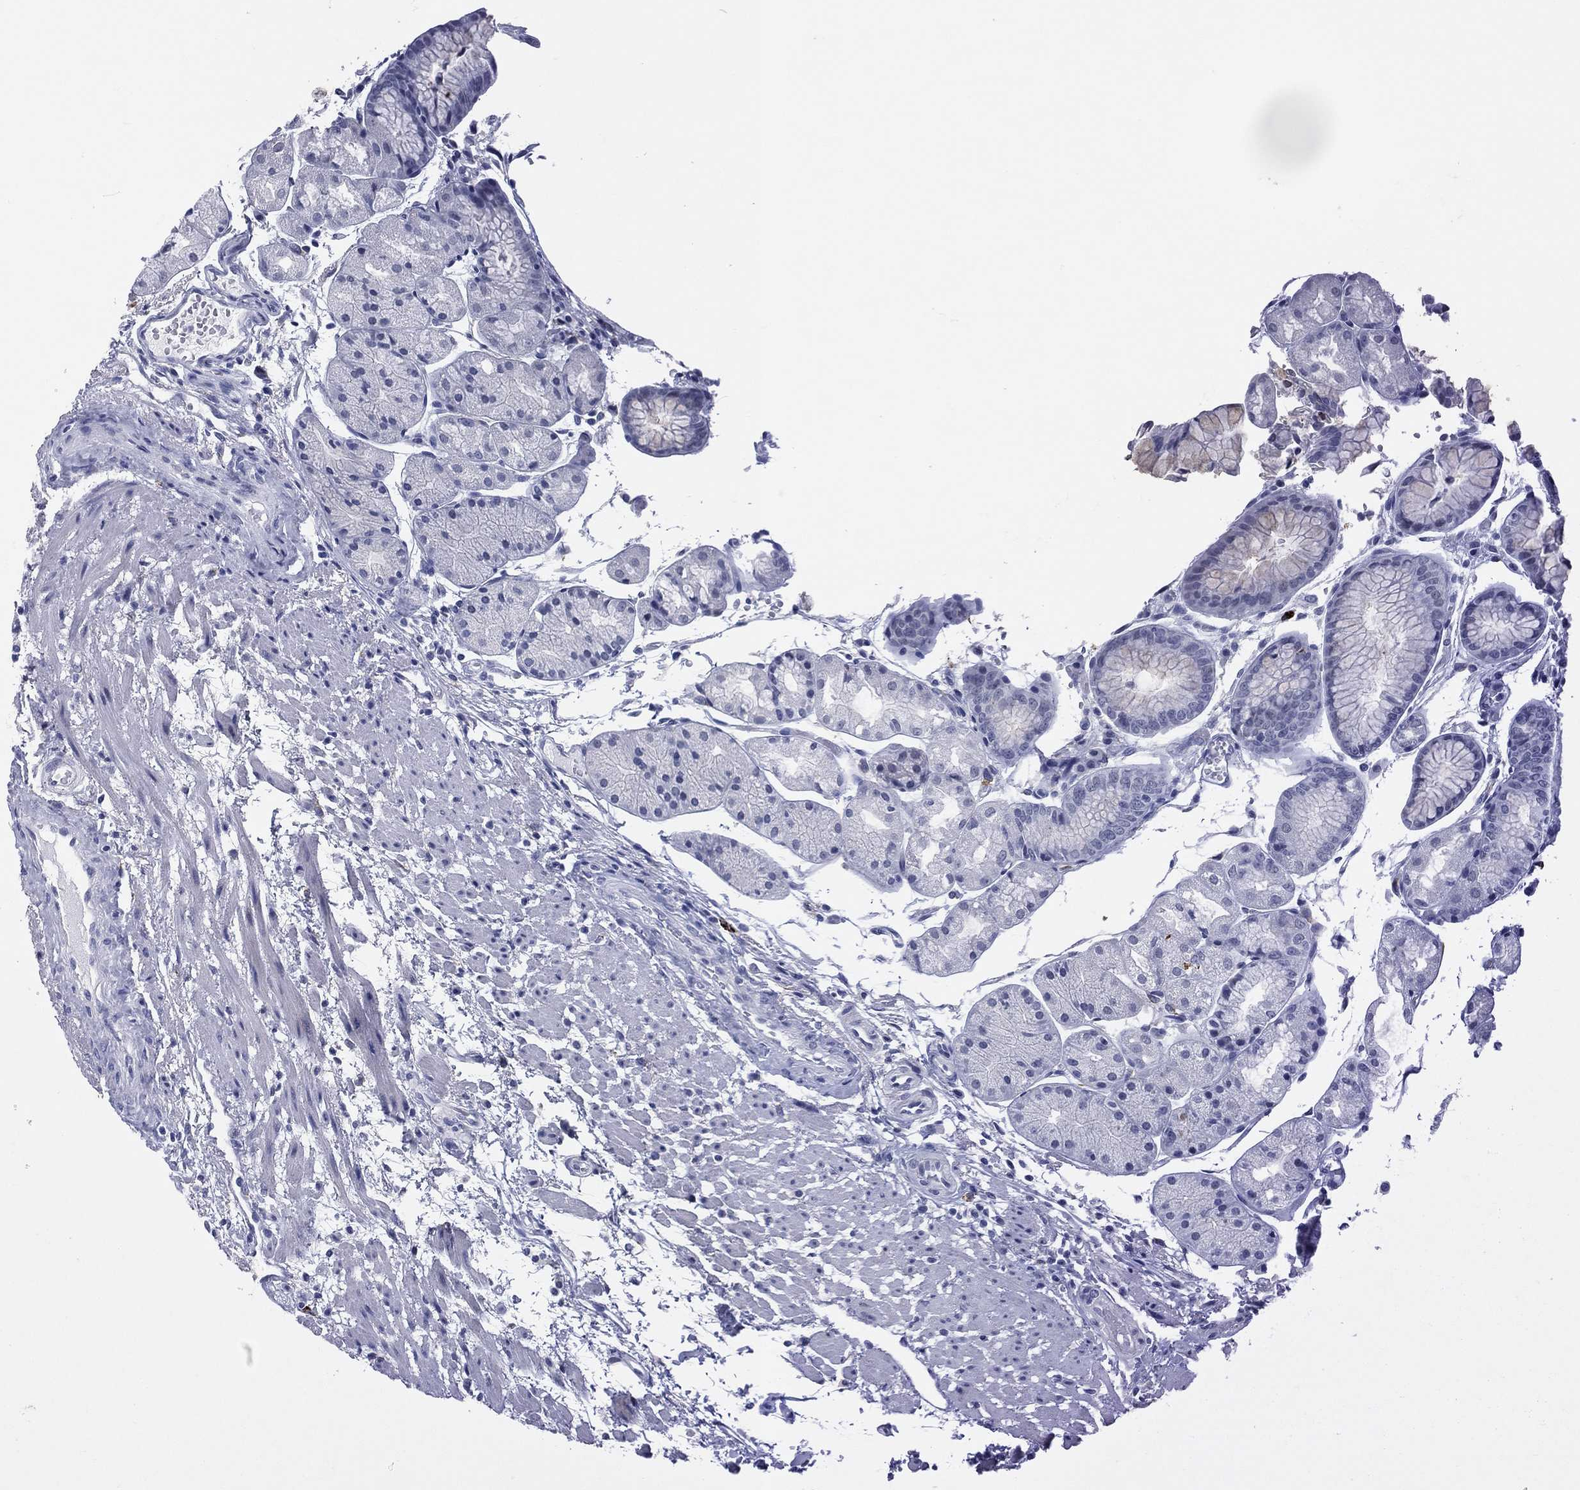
{"staining": {"intensity": "negative", "quantity": "none", "location": "none"}, "tissue": "stomach", "cell_type": "Glandular cells", "image_type": "normal", "snomed": [{"axis": "morphology", "description": "Normal tissue, NOS"}, {"axis": "topography", "description": "Stomach, upper"}], "caption": "DAB immunohistochemical staining of normal human stomach shows no significant expression in glandular cells.", "gene": "HLA", "patient": {"sex": "male", "age": 72}}